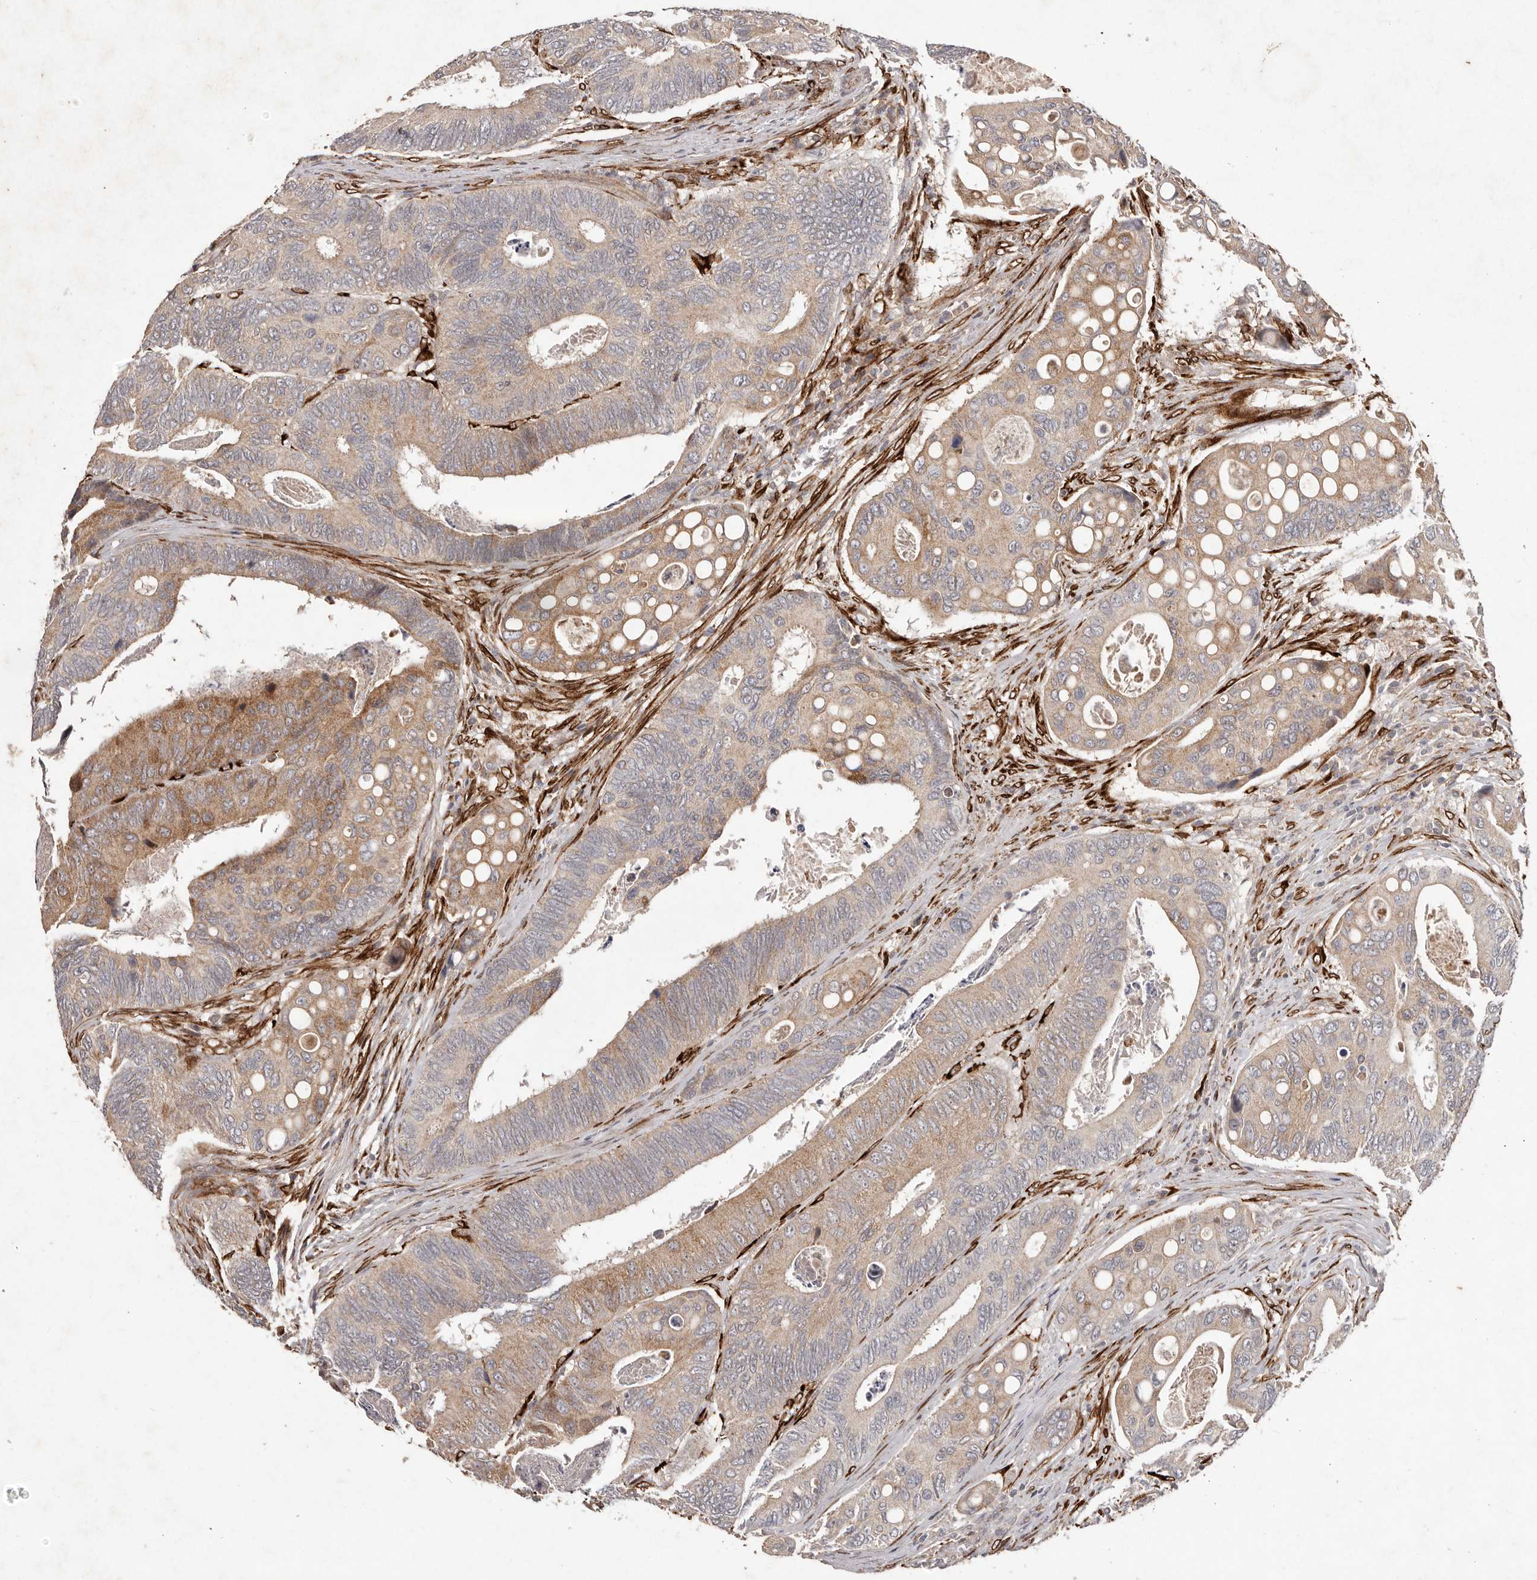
{"staining": {"intensity": "moderate", "quantity": "25%-75%", "location": "cytoplasmic/membranous"}, "tissue": "colorectal cancer", "cell_type": "Tumor cells", "image_type": "cancer", "snomed": [{"axis": "morphology", "description": "Inflammation, NOS"}, {"axis": "morphology", "description": "Adenocarcinoma, NOS"}, {"axis": "topography", "description": "Colon"}], "caption": "Immunohistochemistry (IHC) (DAB (3,3'-diaminobenzidine)) staining of human colorectal adenocarcinoma shows moderate cytoplasmic/membranous protein positivity in approximately 25%-75% of tumor cells.", "gene": "PLOD2", "patient": {"sex": "male", "age": 72}}